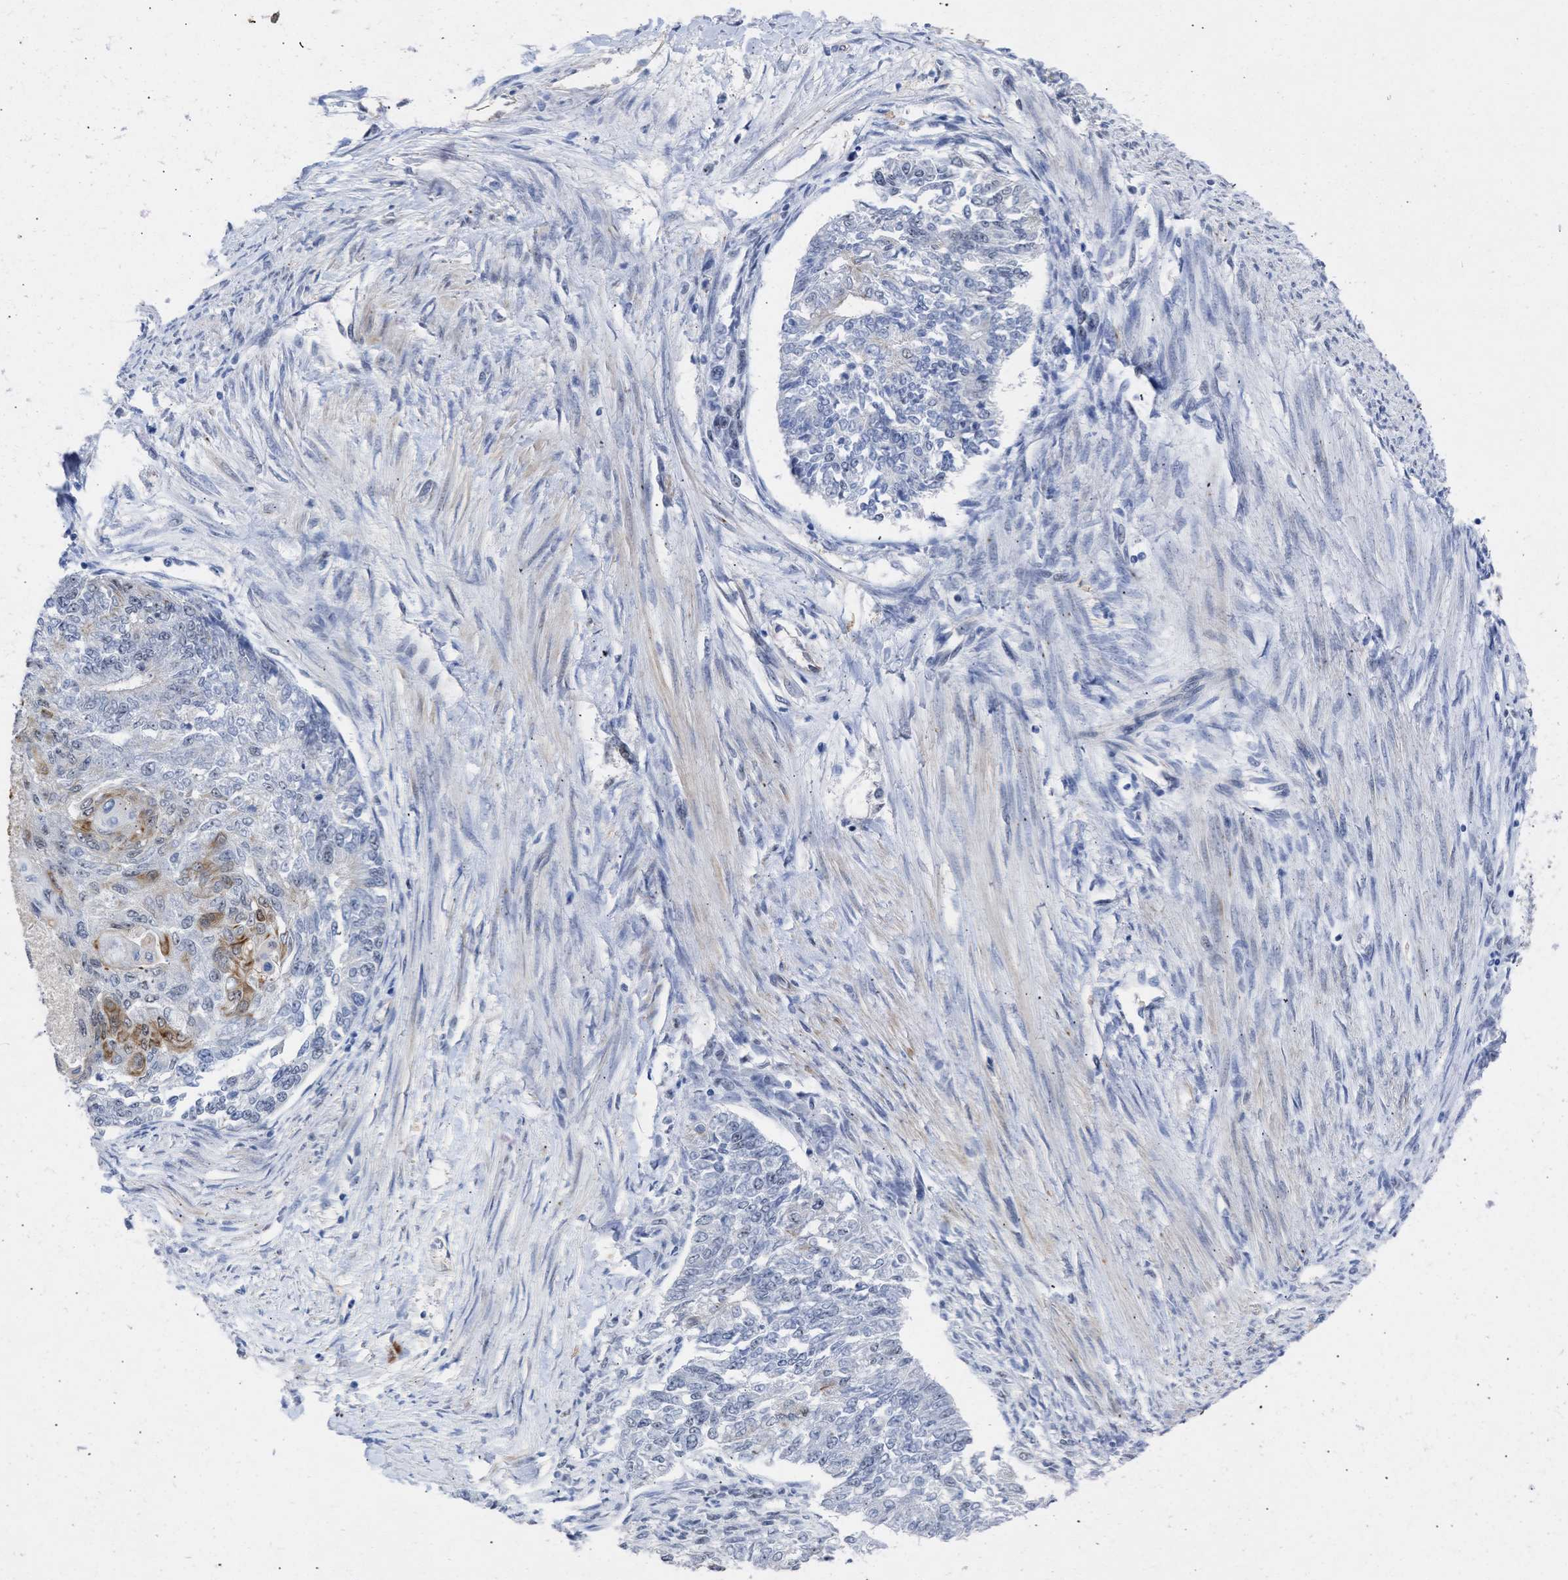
{"staining": {"intensity": "moderate", "quantity": "<25%", "location": "cytoplasmic/membranous"}, "tissue": "endometrial cancer", "cell_type": "Tumor cells", "image_type": "cancer", "snomed": [{"axis": "morphology", "description": "Adenocarcinoma, NOS"}, {"axis": "topography", "description": "Endometrium"}], "caption": "Immunohistochemical staining of human endometrial cancer displays low levels of moderate cytoplasmic/membranous positivity in approximately <25% of tumor cells.", "gene": "DDX41", "patient": {"sex": "female", "age": 32}}